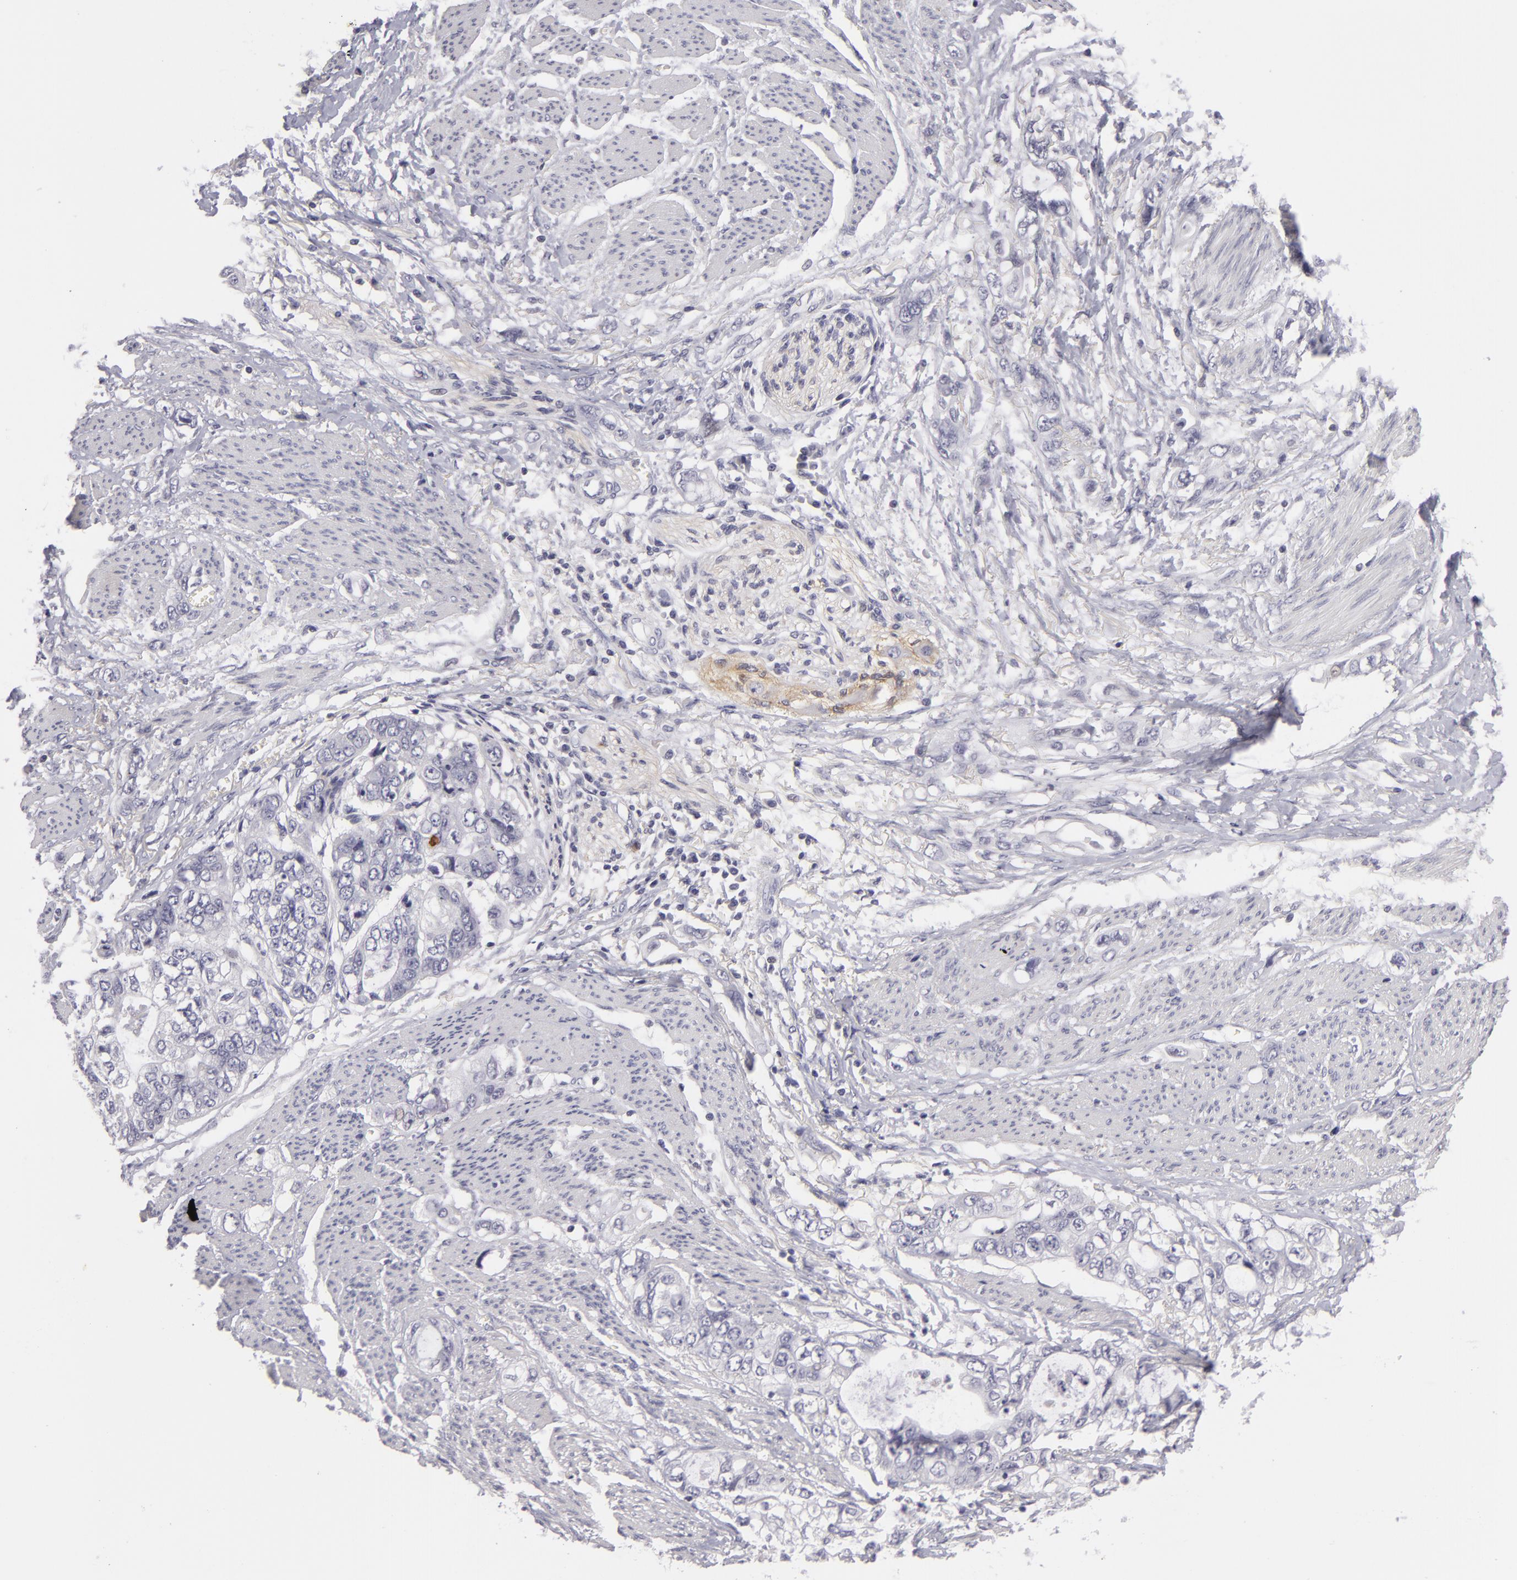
{"staining": {"intensity": "negative", "quantity": "none", "location": "none"}, "tissue": "stomach cancer", "cell_type": "Tumor cells", "image_type": "cancer", "snomed": [{"axis": "morphology", "description": "Adenocarcinoma, NOS"}, {"axis": "topography", "description": "Stomach, upper"}], "caption": "High power microscopy image of an IHC photomicrograph of stomach cancer, revealing no significant expression in tumor cells.", "gene": "NLGN4X", "patient": {"sex": "female", "age": 52}}